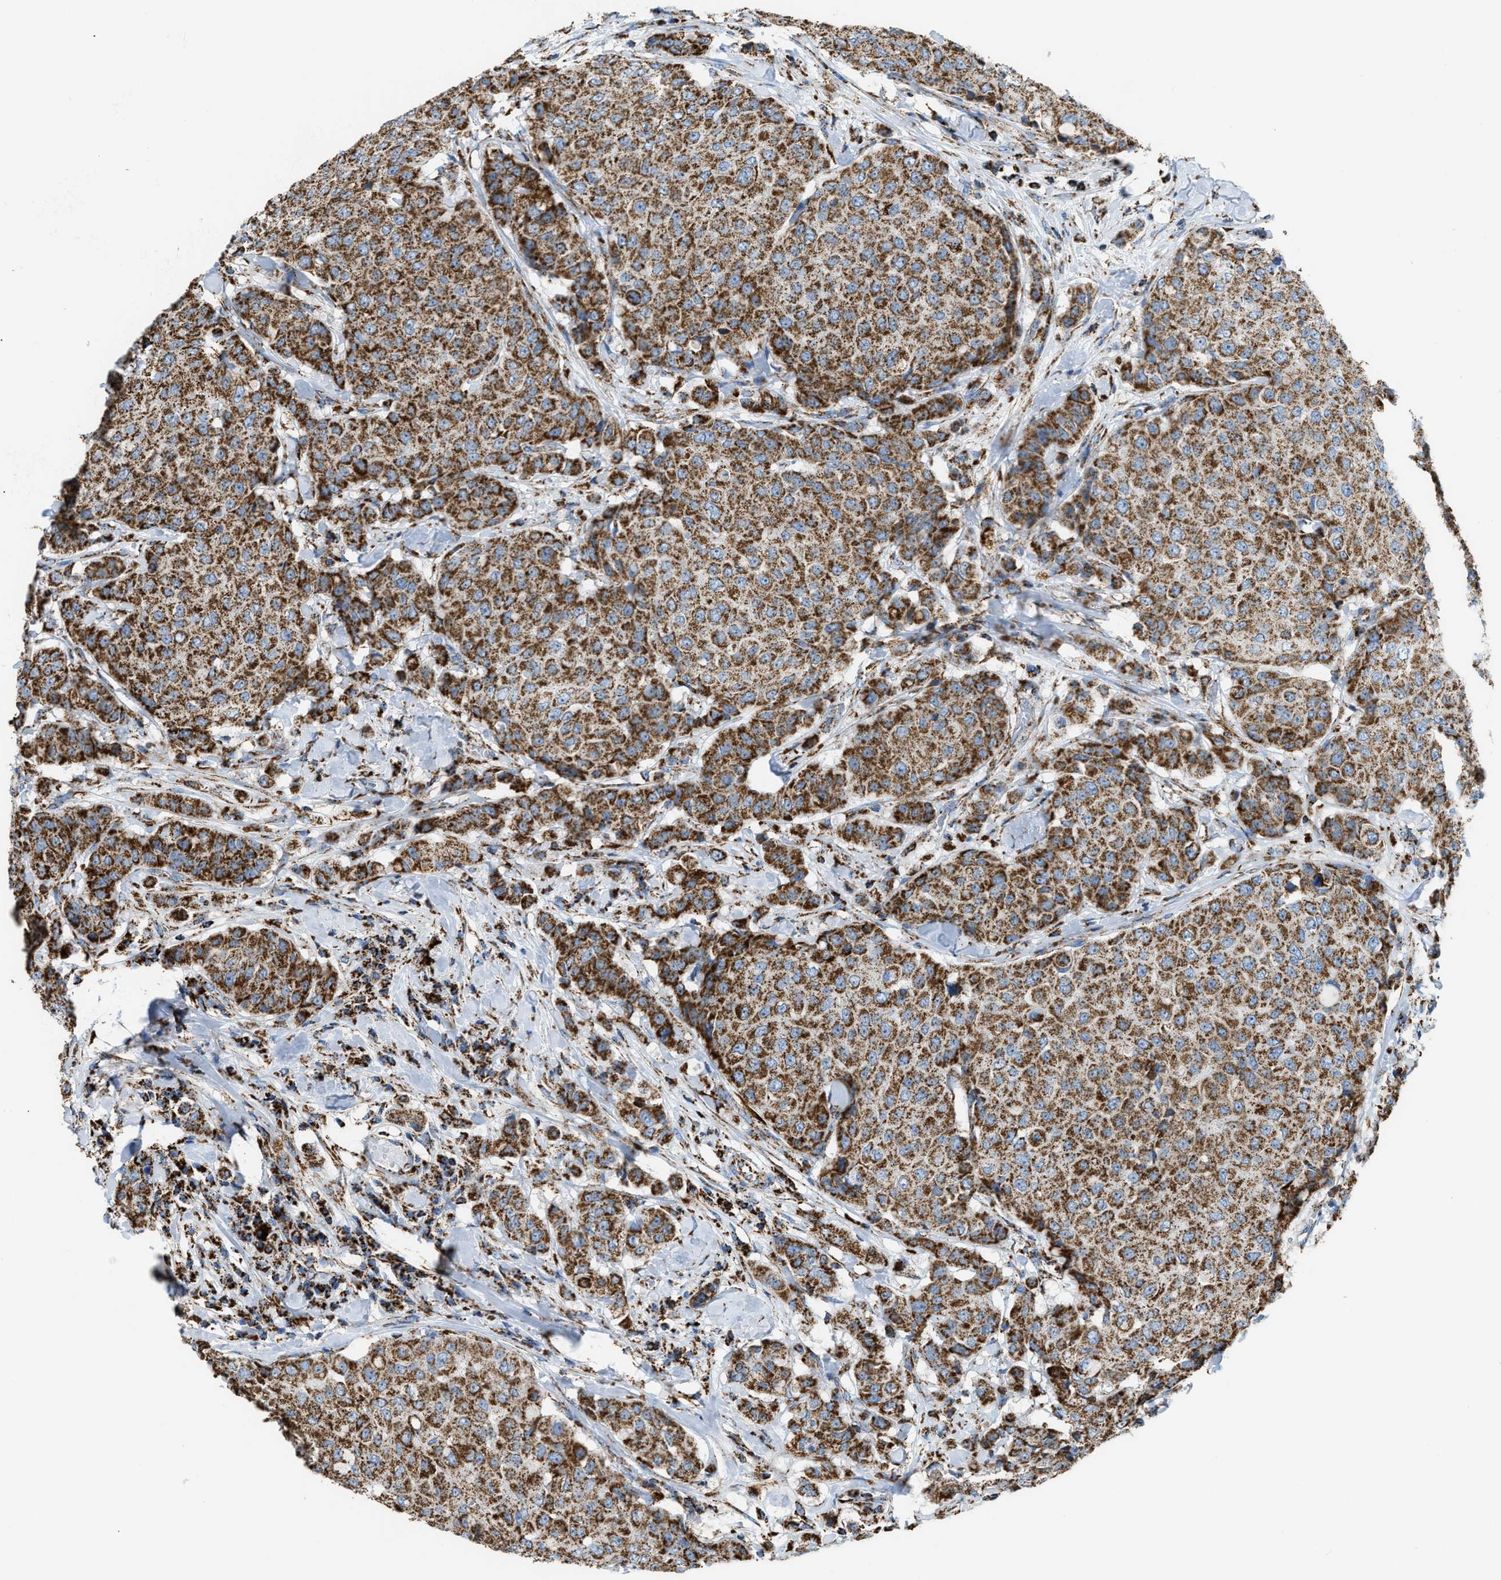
{"staining": {"intensity": "strong", "quantity": ">75%", "location": "cytoplasmic/membranous"}, "tissue": "breast cancer", "cell_type": "Tumor cells", "image_type": "cancer", "snomed": [{"axis": "morphology", "description": "Duct carcinoma"}, {"axis": "topography", "description": "Breast"}], "caption": "This is an image of IHC staining of breast cancer (invasive ductal carcinoma), which shows strong positivity in the cytoplasmic/membranous of tumor cells.", "gene": "ETFB", "patient": {"sex": "female", "age": 27}}